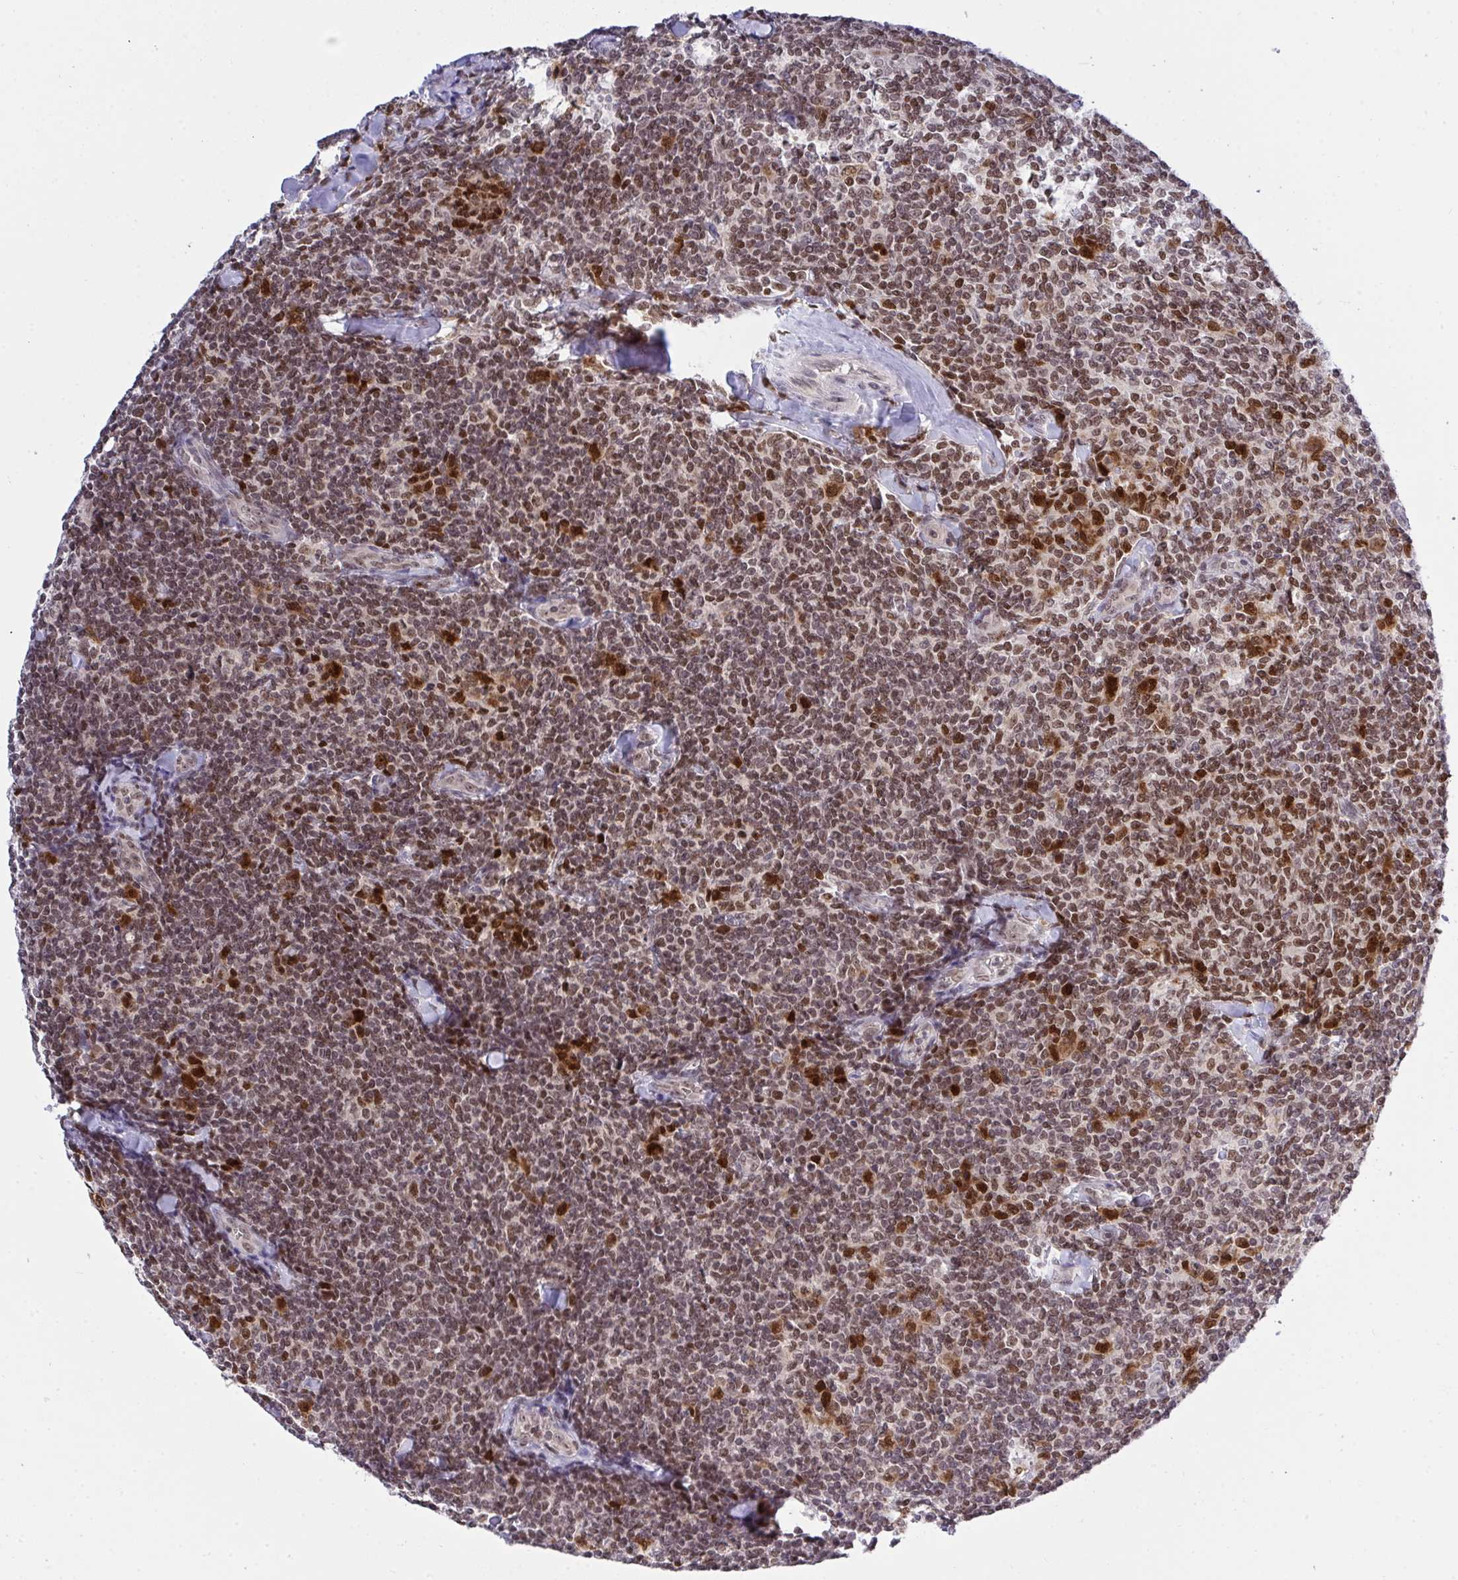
{"staining": {"intensity": "moderate", "quantity": "25%-75%", "location": "nuclear"}, "tissue": "lymphoma", "cell_type": "Tumor cells", "image_type": "cancer", "snomed": [{"axis": "morphology", "description": "Malignant lymphoma, non-Hodgkin's type, Low grade"}, {"axis": "topography", "description": "Lymph node"}], "caption": "Immunohistochemistry image of low-grade malignant lymphoma, non-Hodgkin's type stained for a protein (brown), which shows medium levels of moderate nuclear staining in approximately 25%-75% of tumor cells.", "gene": "RFC4", "patient": {"sex": "female", "age": 56}}